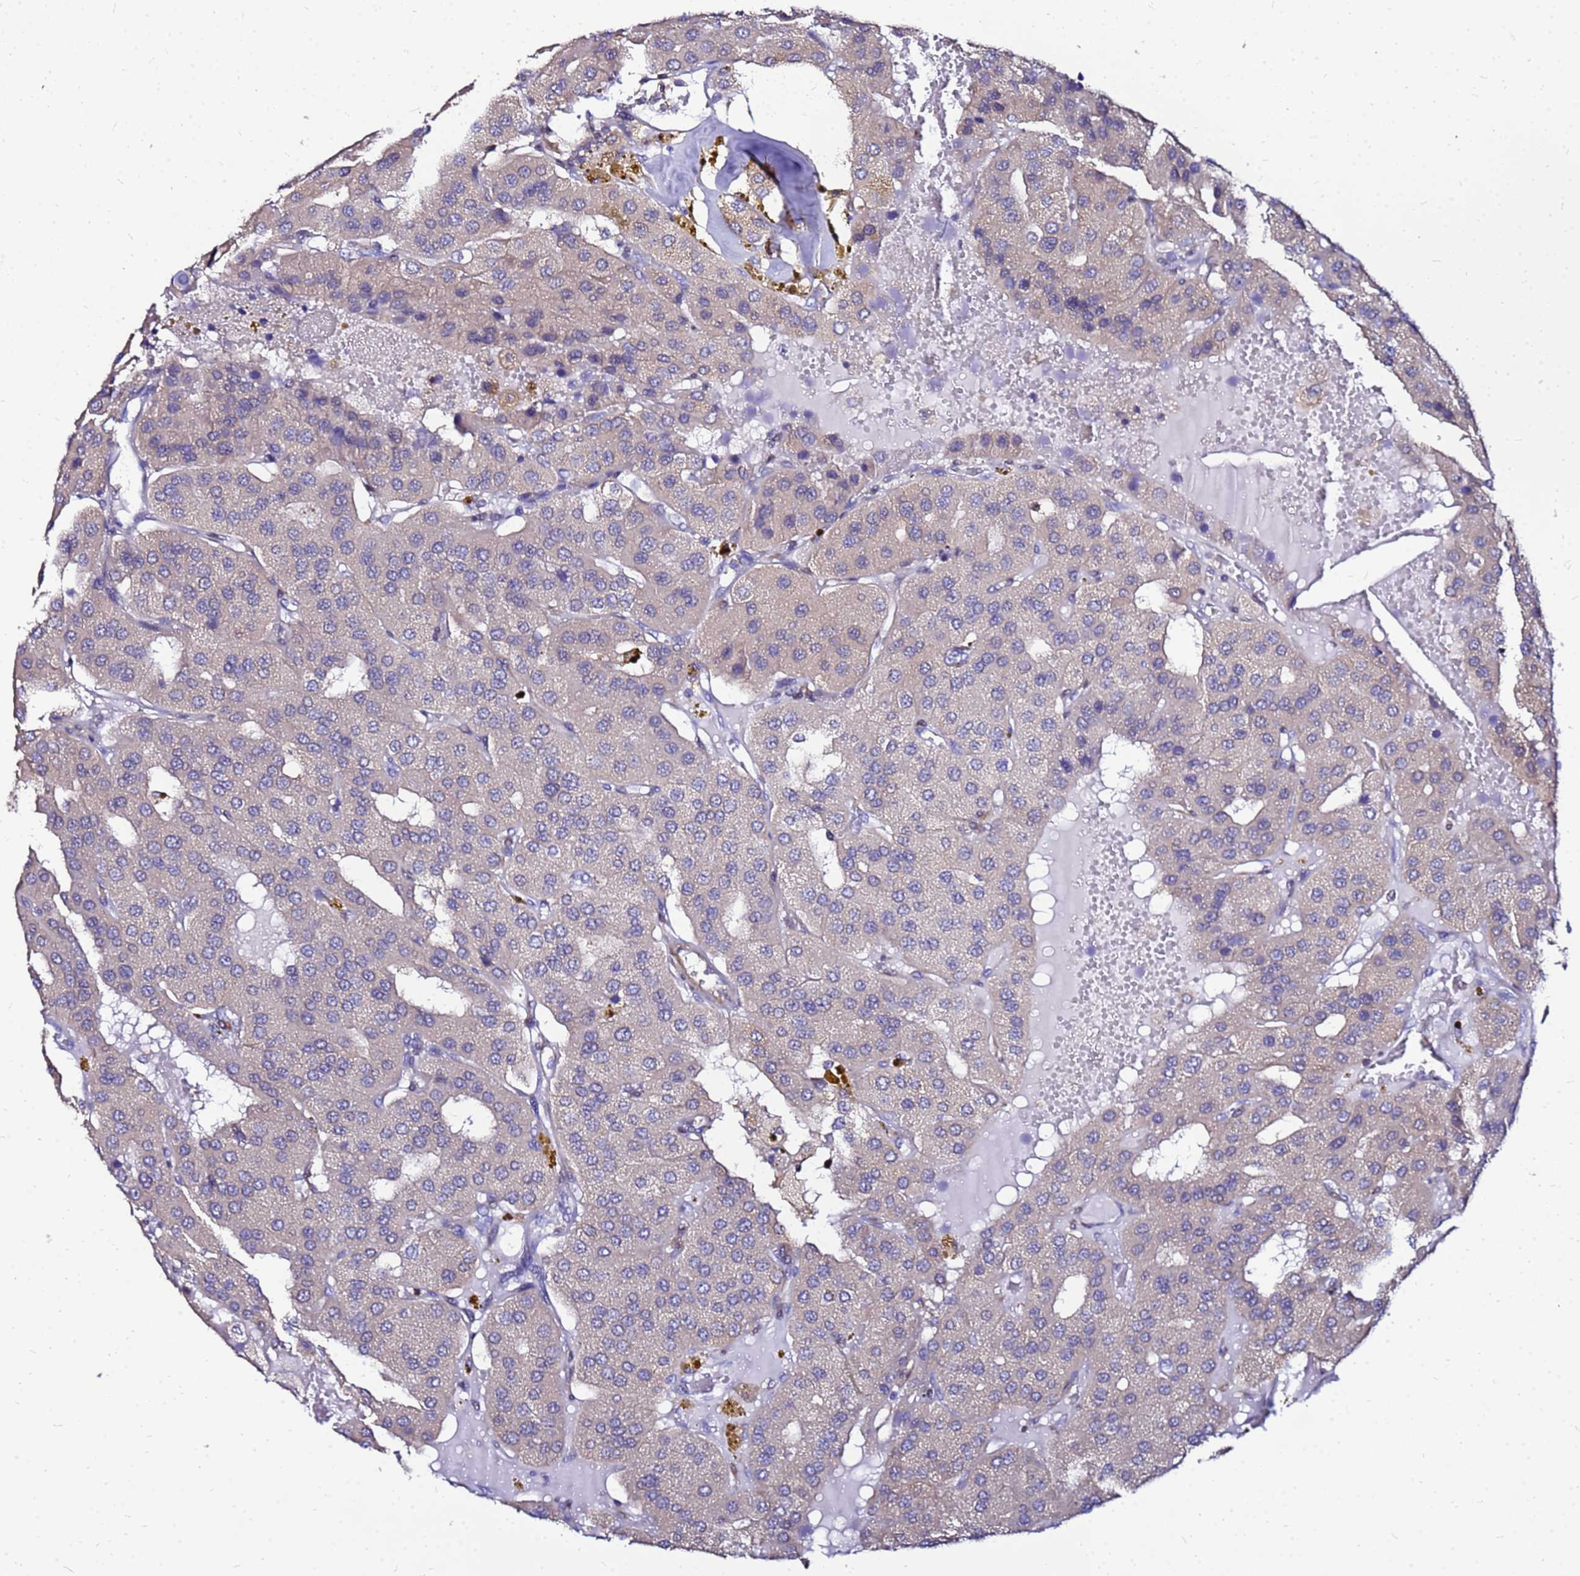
{"staining": {"intensity": "negative", "quantity": "none", "location": "none"}, "tissue": "parathyroid gland", "cell_type": "Glandular cells", "image_type": "normal", "snomed": [{"axis": "morphology", "description": "Normal tissue, NOS"}, {"axis": "morphology", "description": "Adenoma, NOS"}, {"axis": "topography", "description": "Parathyroid gland"}], "caption": "This is an IHC micrograph of normal parathyroid gland. There is no staining in glandular cells.", "gene": "DBNDD2", "patient": {"sex": "female", "age": 86}}